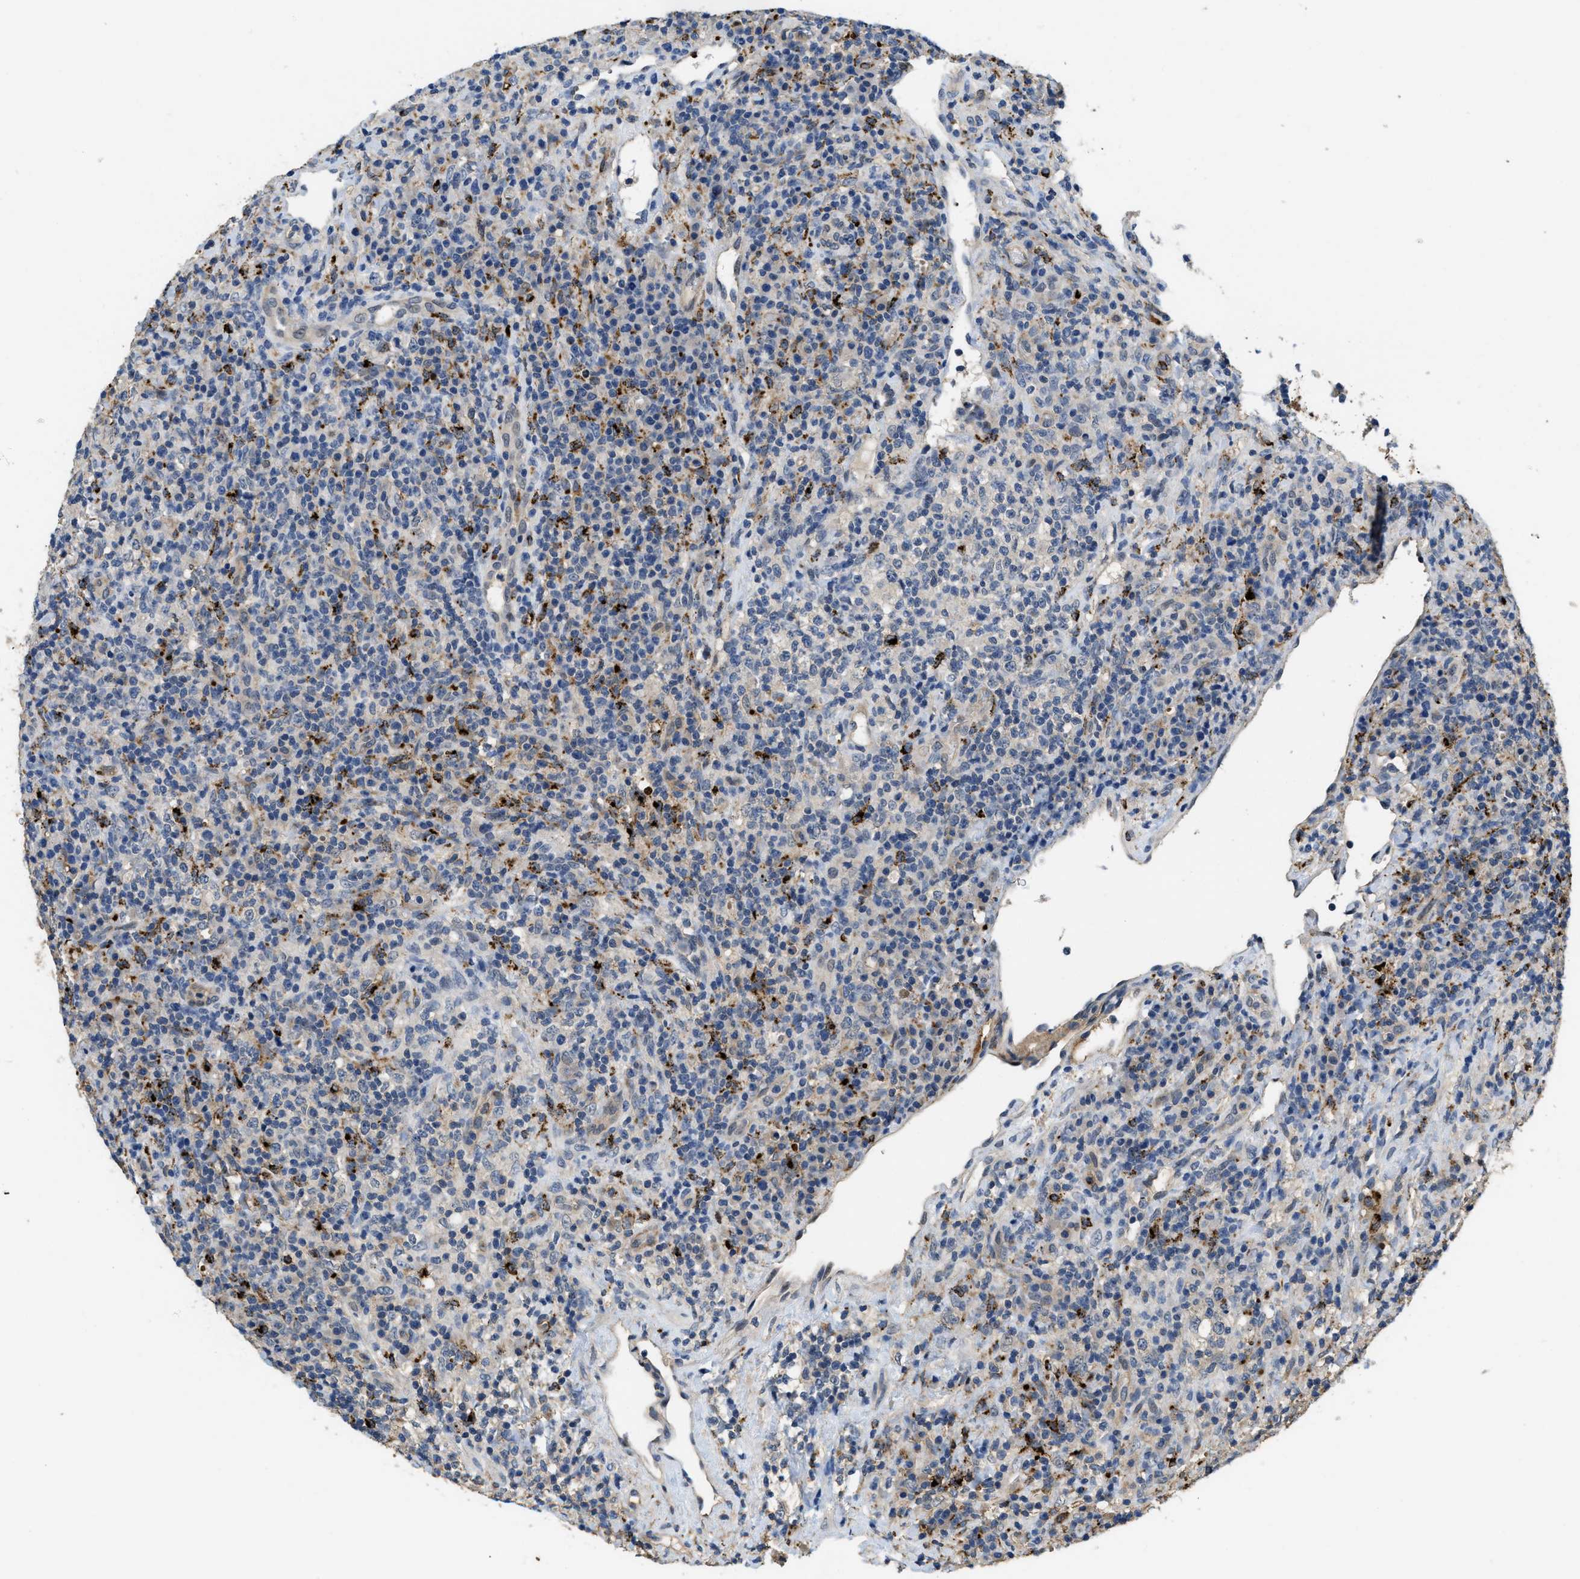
{"staining": {"intensity": "moderate", "quantity": "<25%", "location": "cytoplasmic/membranous"}, "tissue": "lymphoma", "cell_type": "Tumor cells", "image_type": "cancer", "snomed": [{"axis": "morphology", "description": "Malignant lymphoma, non-Hodgkin's type, High grade"}, {"axis": "topography", "description": "Lymph node"}], "caption": "Immunohistochemical staining of human malignant lymphoma, non-Hodgkin's type (high-grade) demonstrates moderate cytoplasmic/membranous protein positivity in about <25% of tumor cells.", "gene": "BMPR2", "patient": {"sex": "female", "age": 76}}